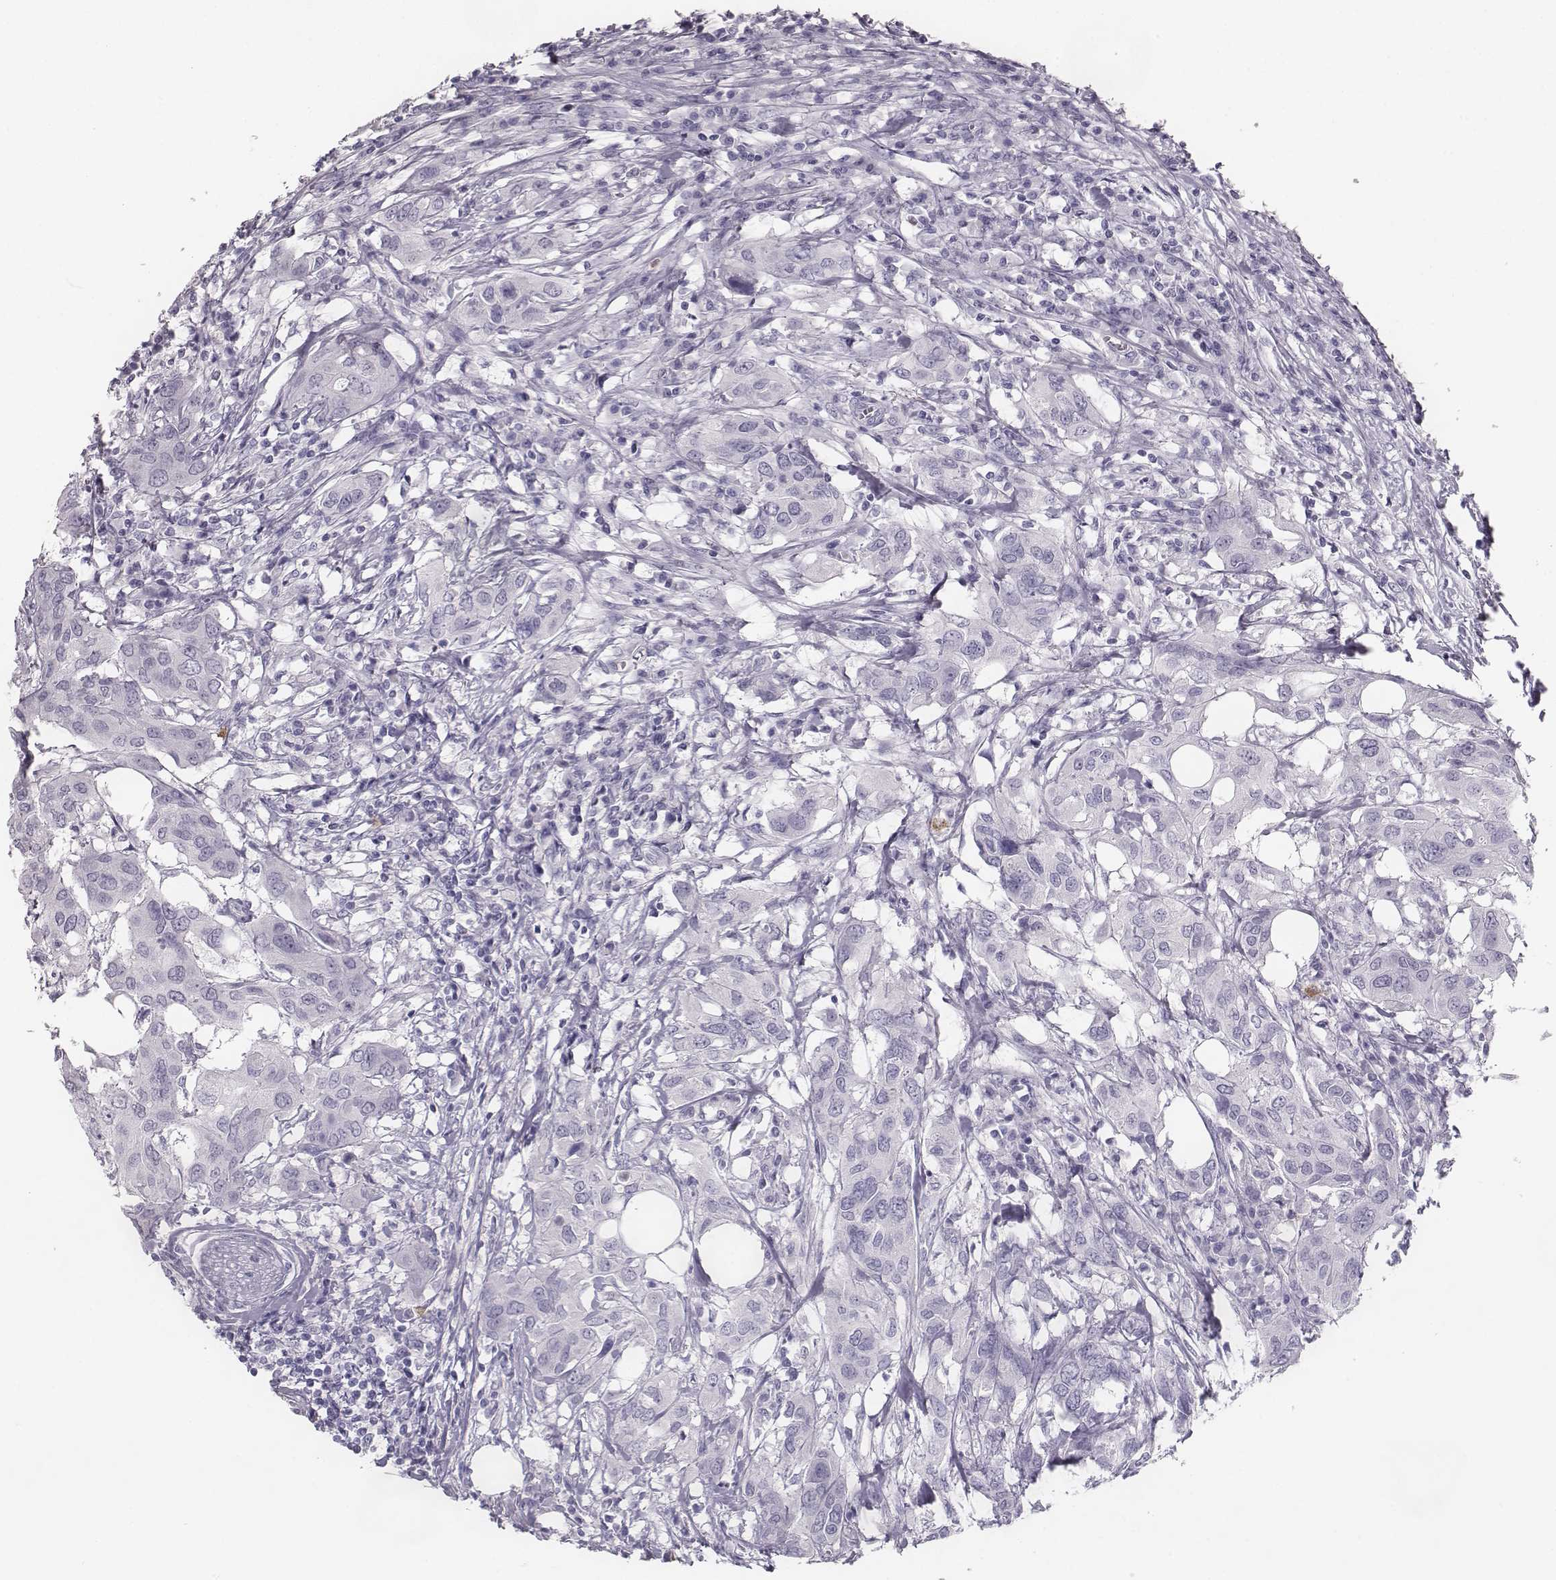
{"staining": {"intensity": "negative", "quantity": "none", "location": "none"}, "tissue": "urothelial cancer", "cell_type": "Tumor cells", "image_type": "cancer", "snomed": [{"axis": "morphology", "description": "Urothelial carcinoma, NOS"}, {"axis": "morphology", "description": "Urothelial carcinoma, High grade"}, {"axis": "topography", "description": "Urinary bladder"}], "caption": "DAB (3,3'-diaminobenzidine) immunohistochemical staining of human urothelial cancer displays no significant staining in tumor cells.", "gene": "NPTXR", "patient": {"sex": "male", "age": 63}}